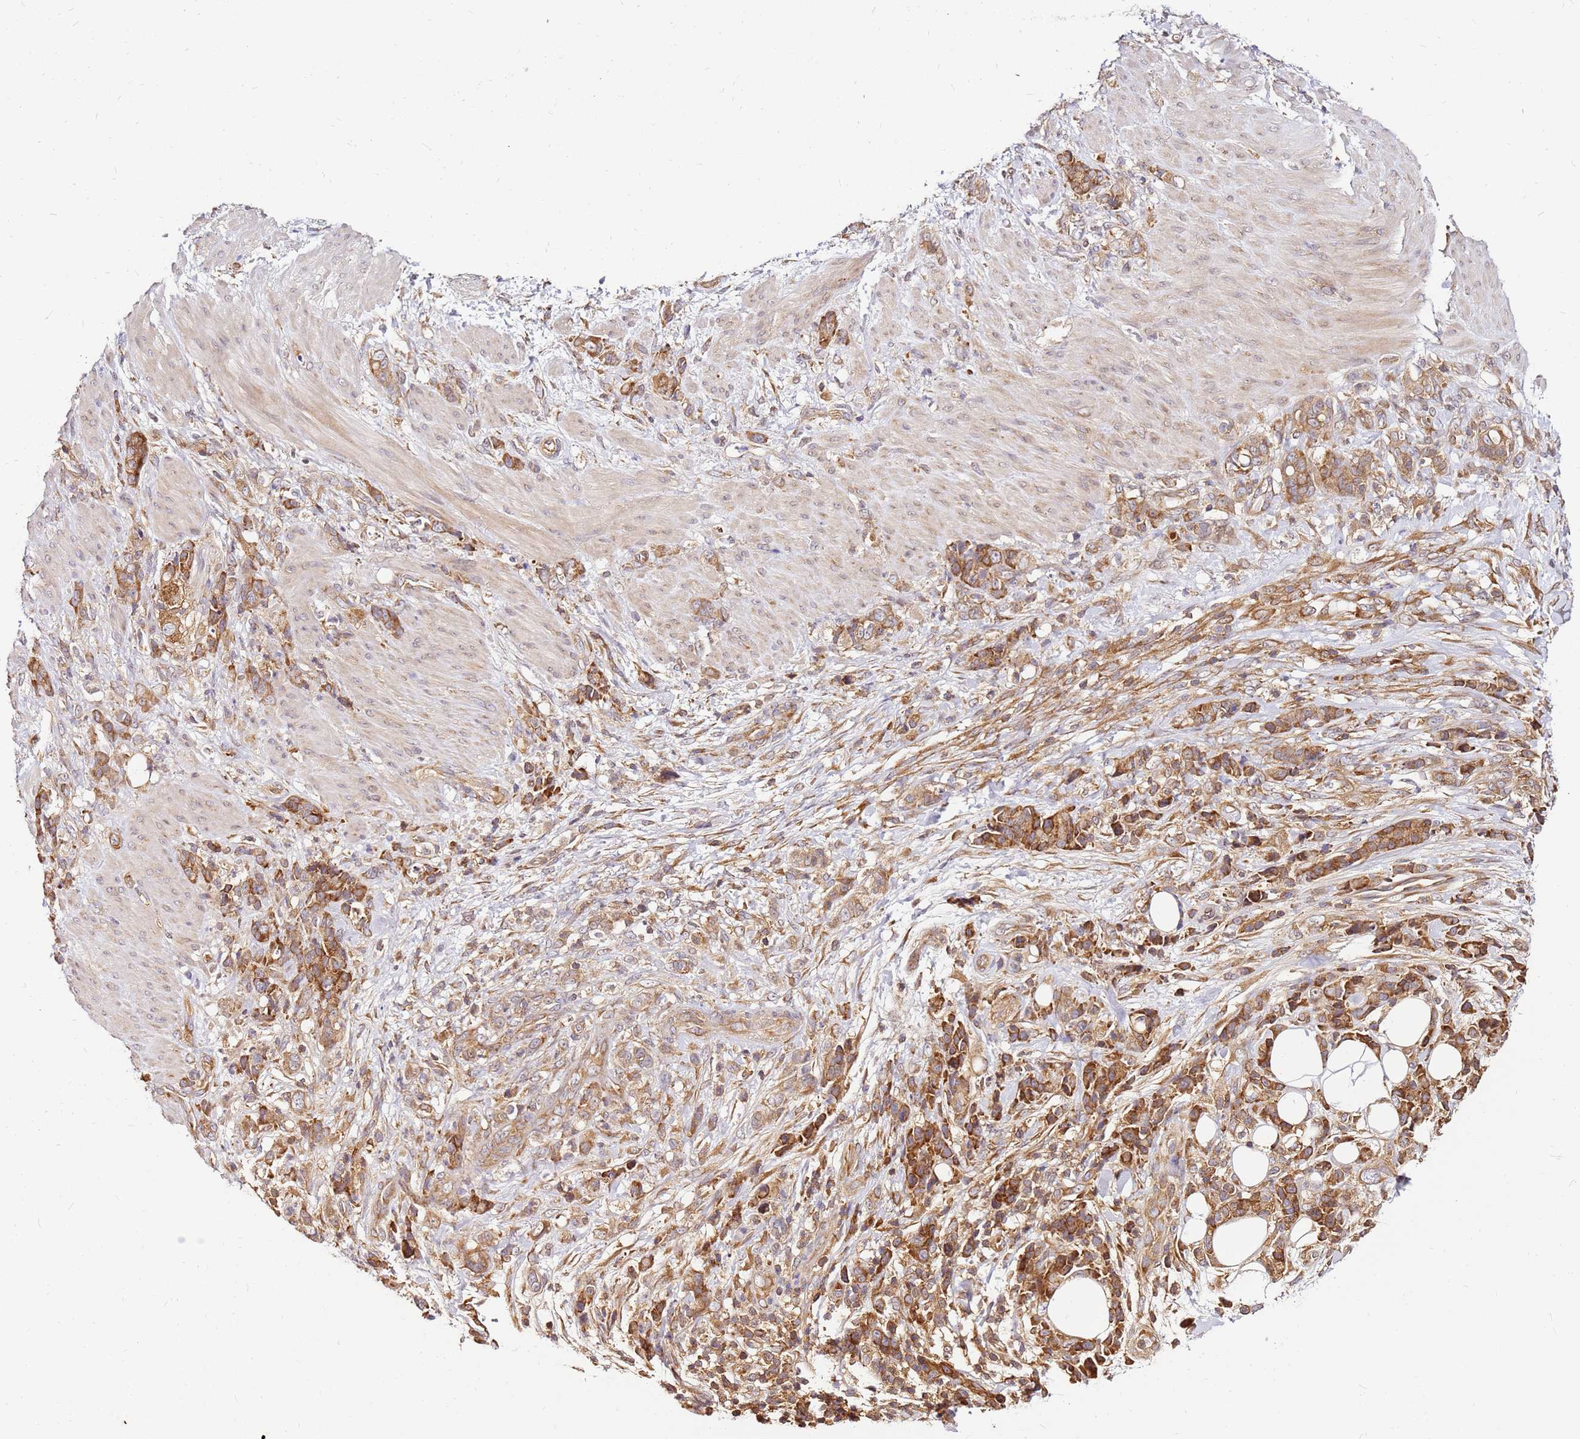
{"staining": {"intensity": "strong", "quantity": ">75%", "location": "cytoplasmic/membranous"}, "tissue": "stomach cancer", "cell_type": "Tumor cells", "image_type": "cancer", "snomed": [{"axis": "morphology", "description": "Normal tissue, NOS"}, {"axis": "morphology", "description": "Adenocarcinoma, NOS"}, {"axis": "topography", "description": "Stomach"}], "caption": "The photomicrograph demonstrates immunohistochemical staining of stomach cancer. There is strong cytoplasmic/membranous expression is appreciated in approximately >75% of tumor cells.", "gene": "PIH1D1", "patient": {"sex": "female", "age": 79}}